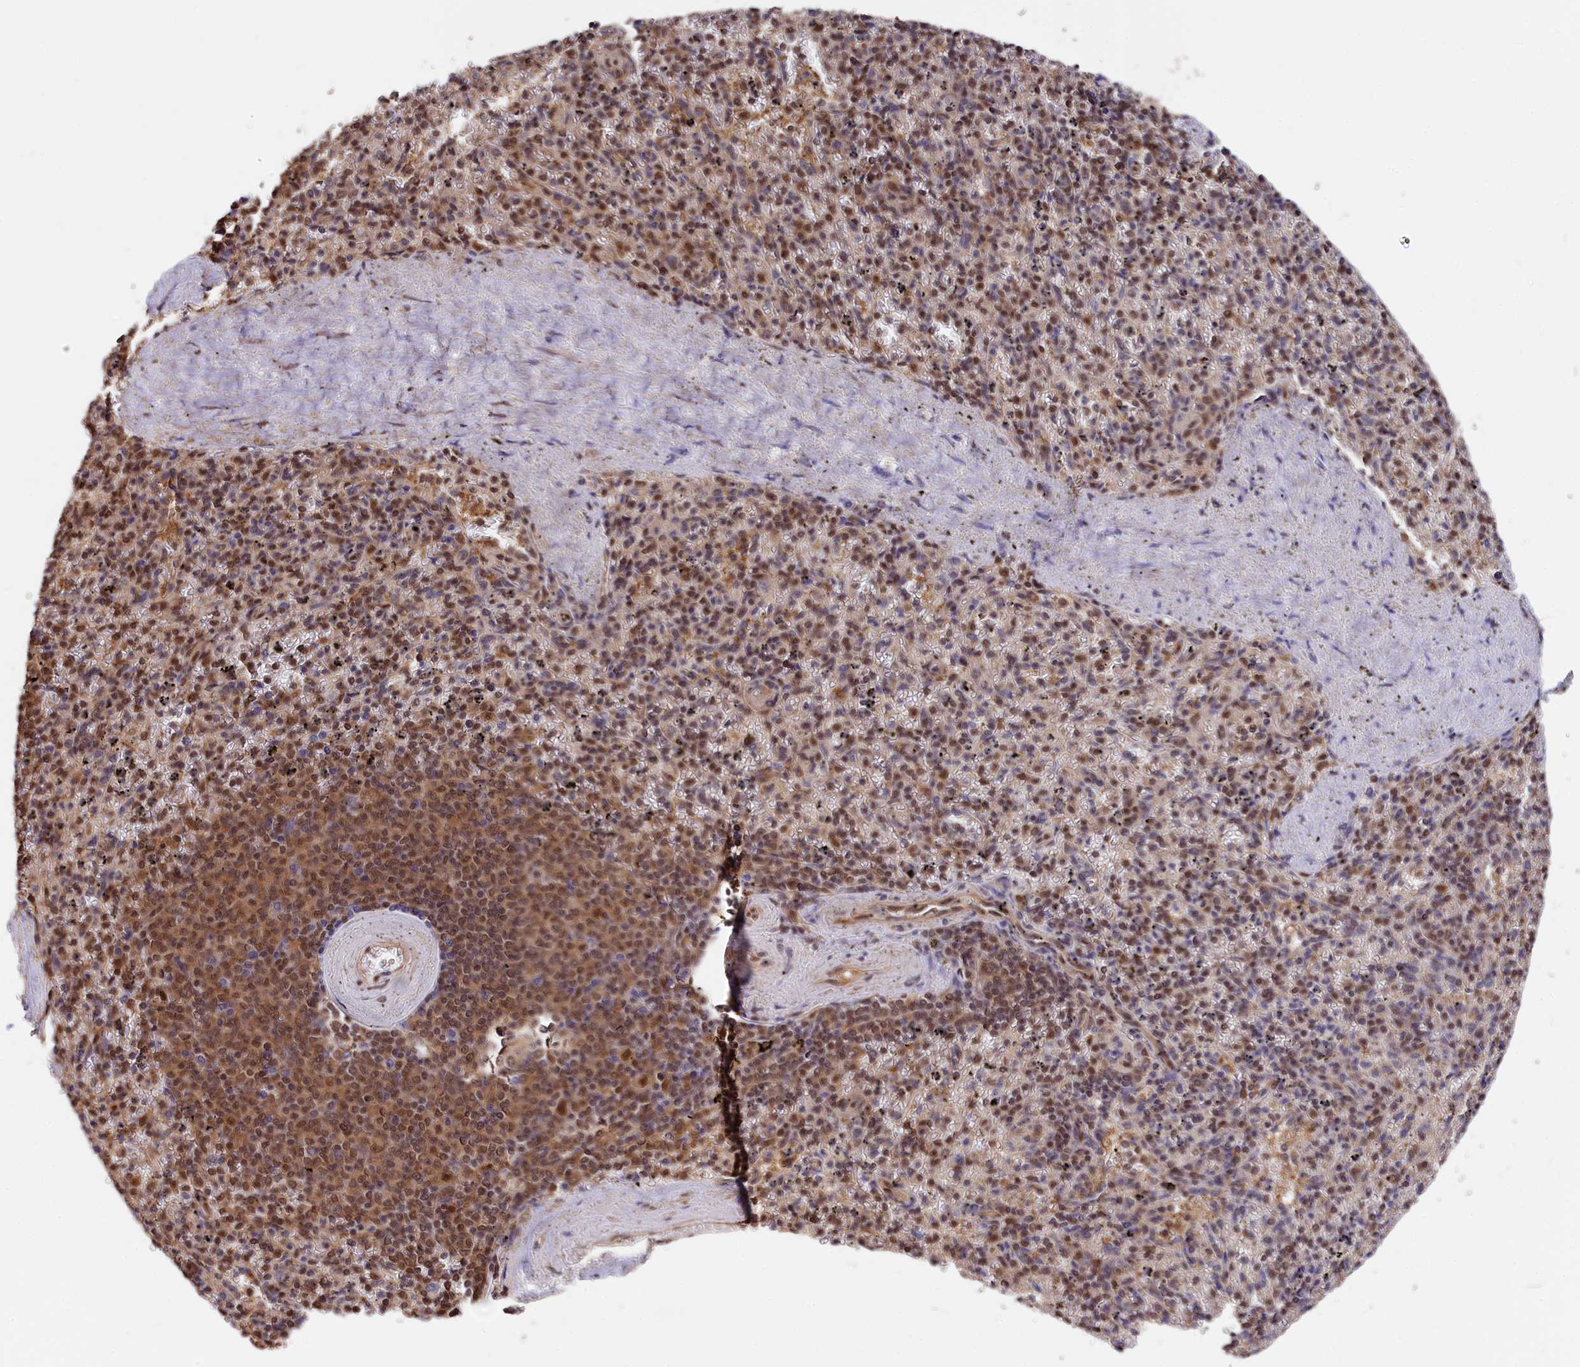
{"staining": {"intensity": "moderate", "quantity": ">75%", "location": "nuclear"}, "tissue": "spleen", "cell_type": "Cells in red pulp", "image_type": "normal", "snomed": [{"axis": "morphology", "description": "Normal tissue, NOS"}, {"axis": "topography", "description": "Spleen"}], "caption": "Immunohistochemistry (DAB) staining of benign spleen displays moderate nuclear protein staining in approximately >75% of cells in red pulp.", "gene": "ADRM1", "patient": {"sex": "male", "age": 82}}